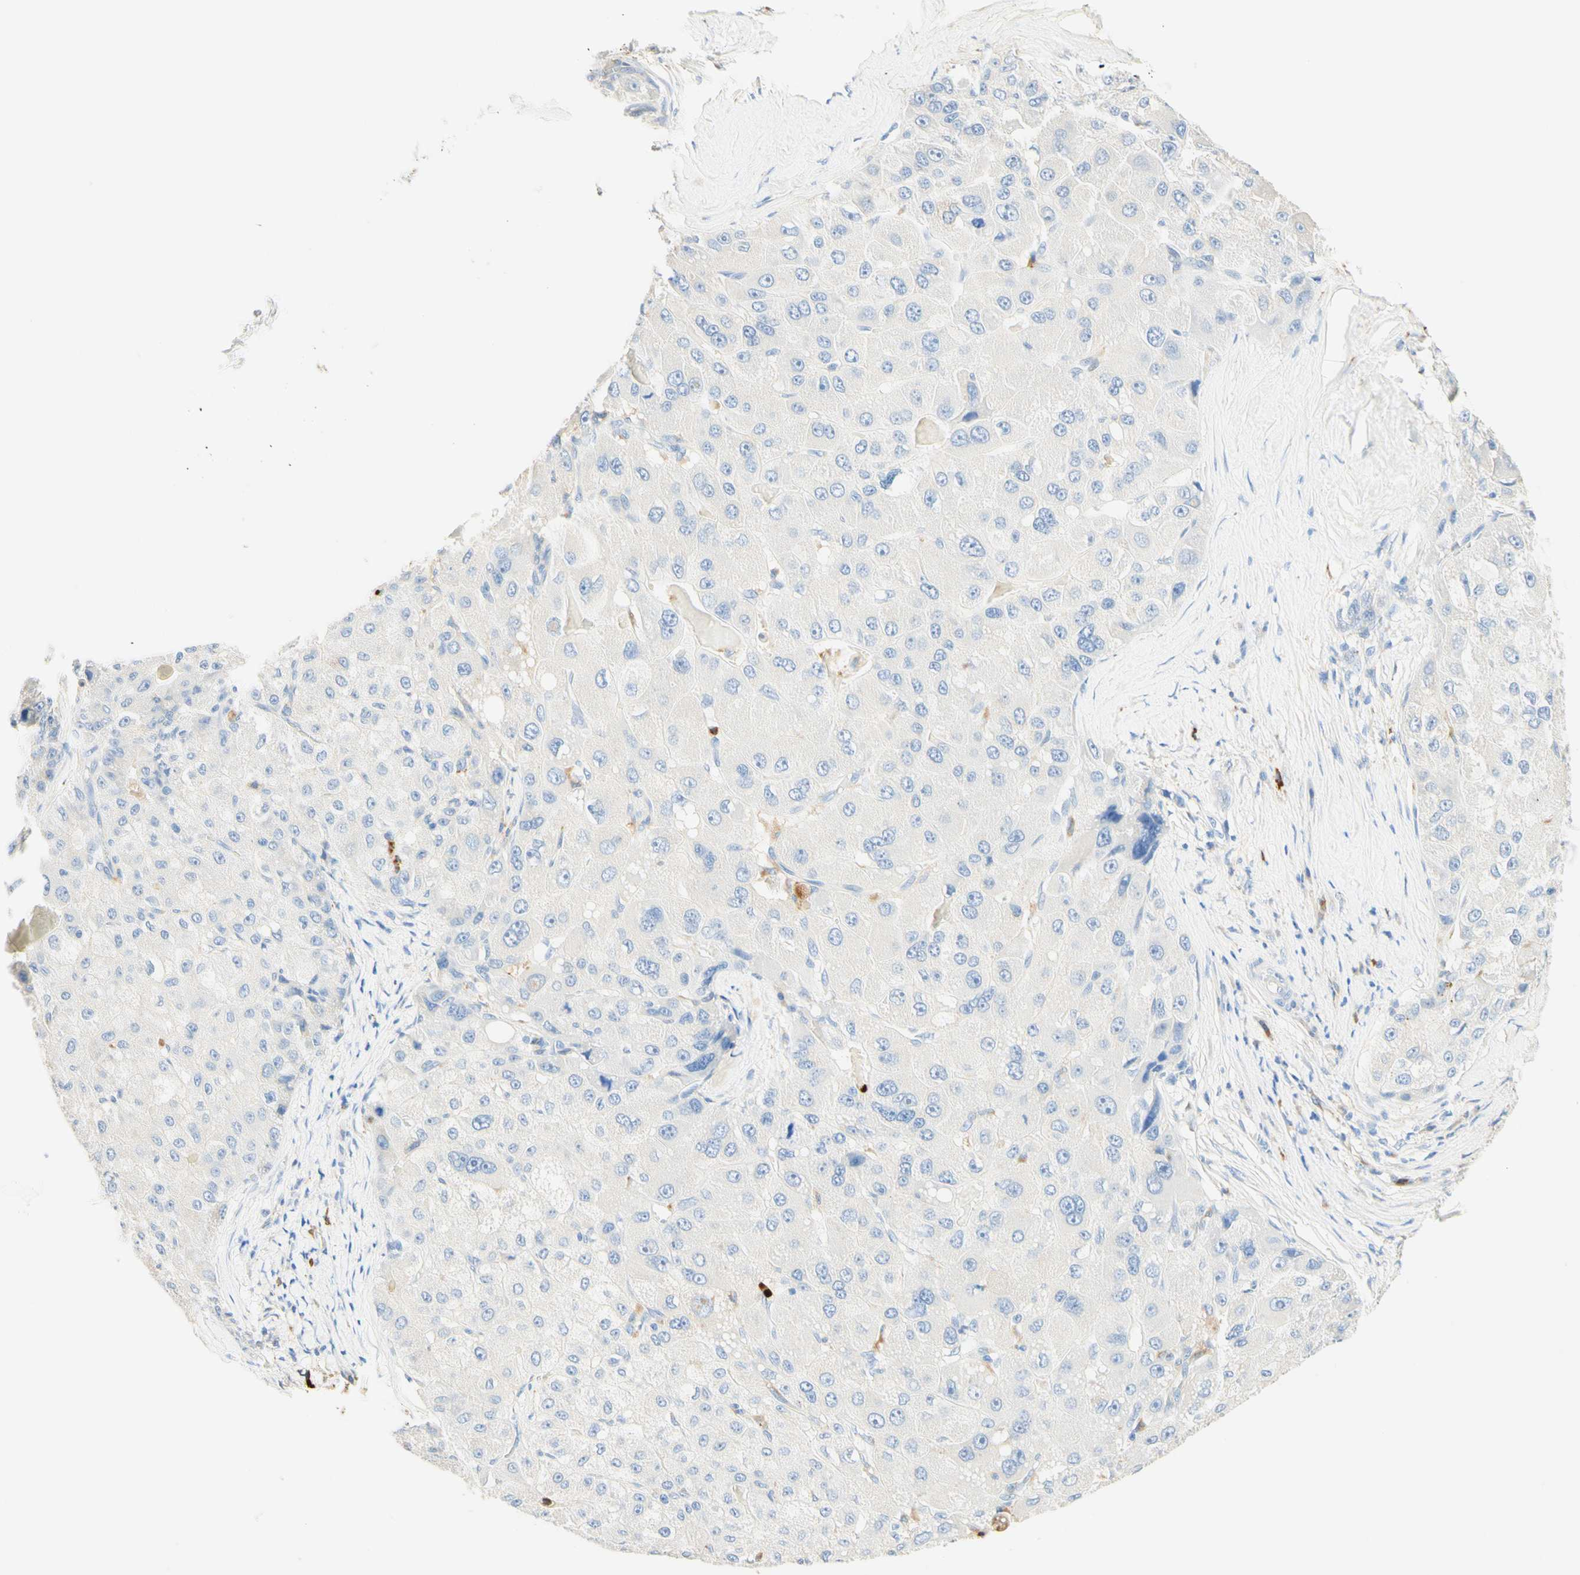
{"staining": {"intensity": "negative", "quantity": "none", "location": "none"}, "tissue": "liver cancer", "cell_type": "Tumor cells", "image_type": "cancer", "snomed": [{"axis": "morphology", "description": "Carcinoma, Hepatocellular, NOS"}, {"axis": "topography", "description": "Liver"}], "caption": "This is a photomicrograph of immunohistochemistry (IHC) staining of liver cancer, which shows no expression in tumor cells.", "gene": "CD63", "patient": {"sex": "male", "age": 80}}